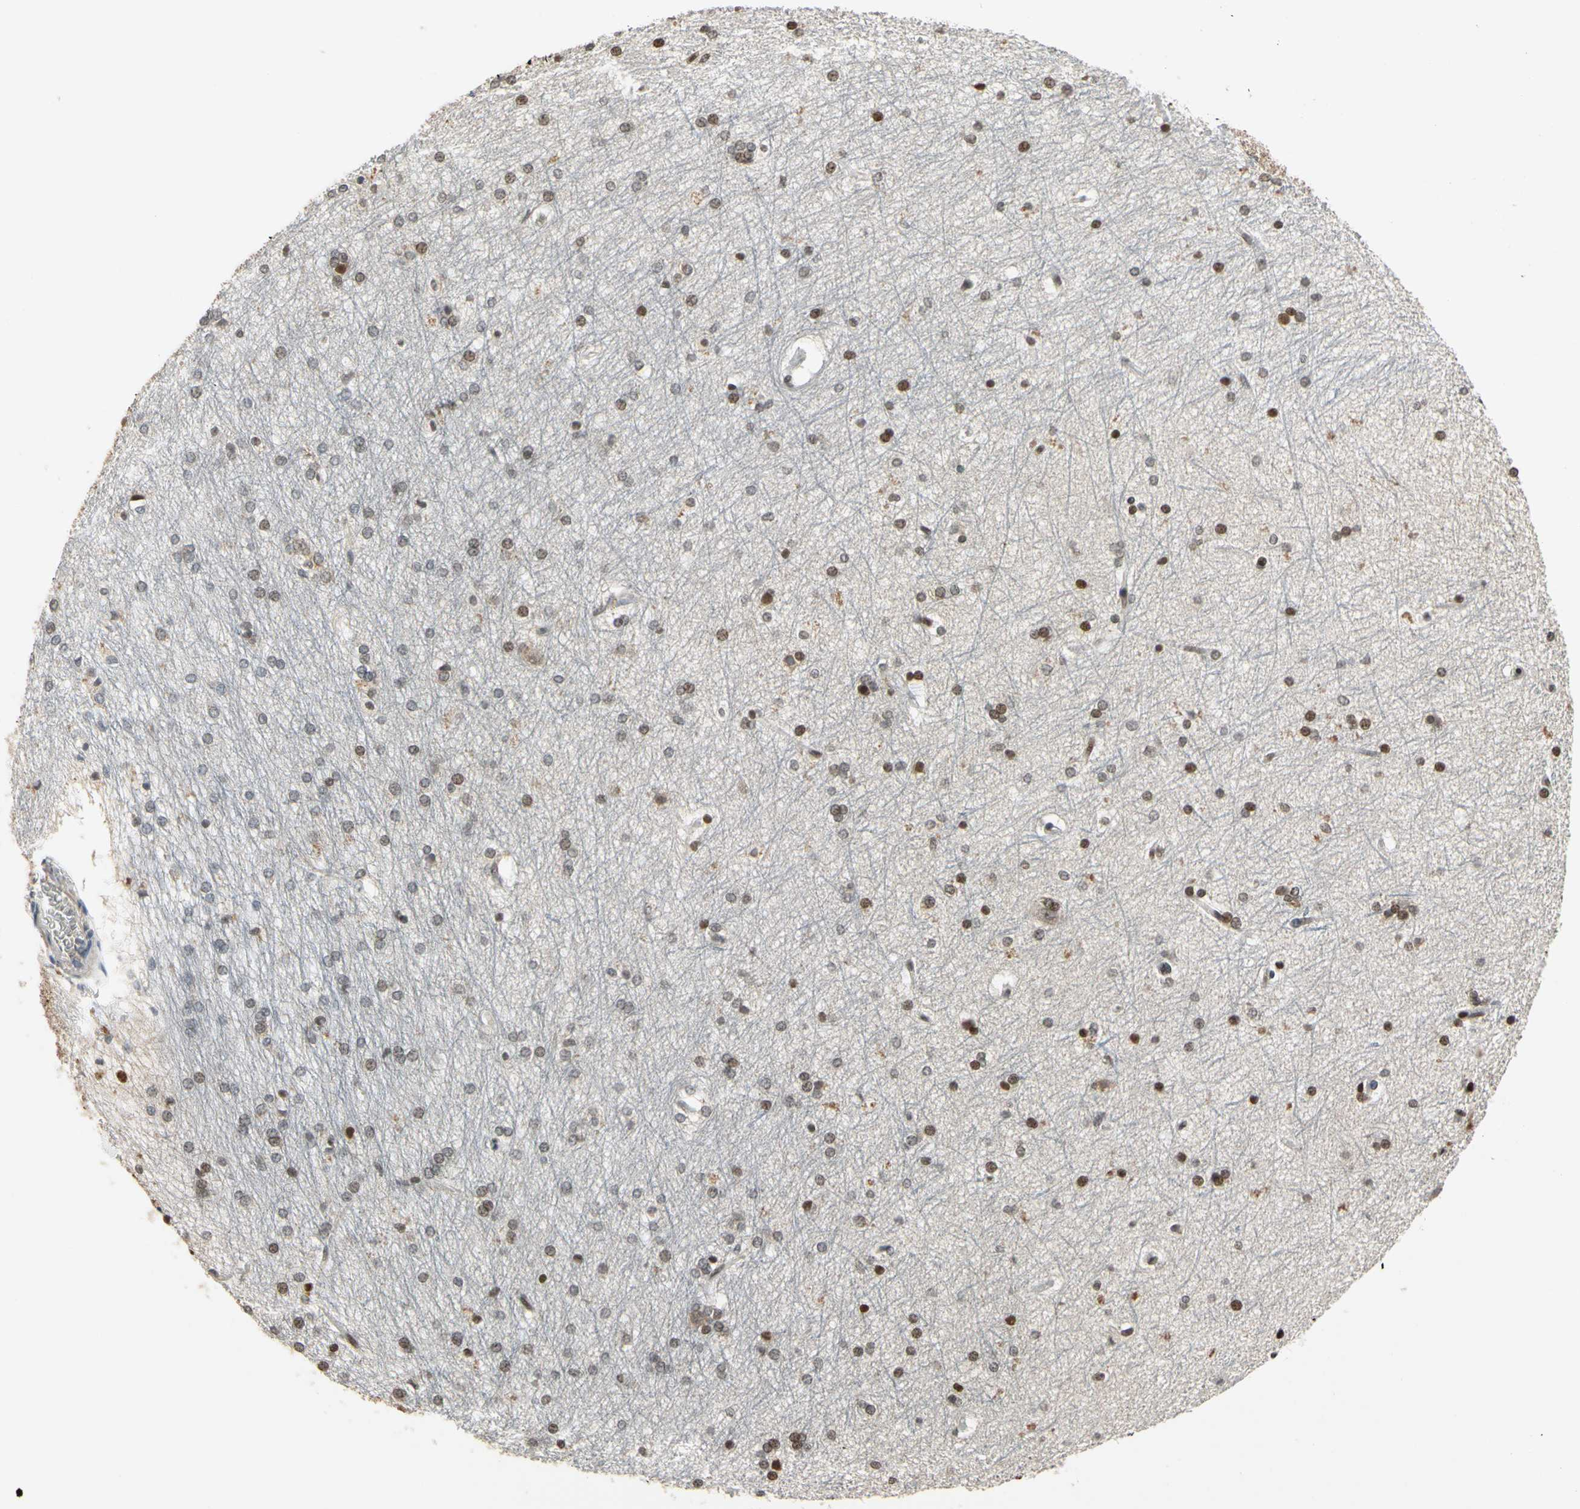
{"staining": {"intensity": "moderate", "quantity": "<25%", "location": "nuclear"}, "tissue": "hippocampus", "cell_type": "Glial cells", "image_type": "normal", "snomed": [{"axis": "morphology", "description": "Normal tissue, NOS"}, {"axis": "topography", "description": "Hippocampus"}], "caption": "DAB (3,3'-diaminobenzidine) immunohistochemical staining of normal hippocampus reveals moderate nuclear protein expression in approximately <25% of glial cells. (DAB IHC, brown staining for protein, blue staining for nuclei).", "gene": "SLC27A6", "patient": {"sex": "female", "age": 19}}